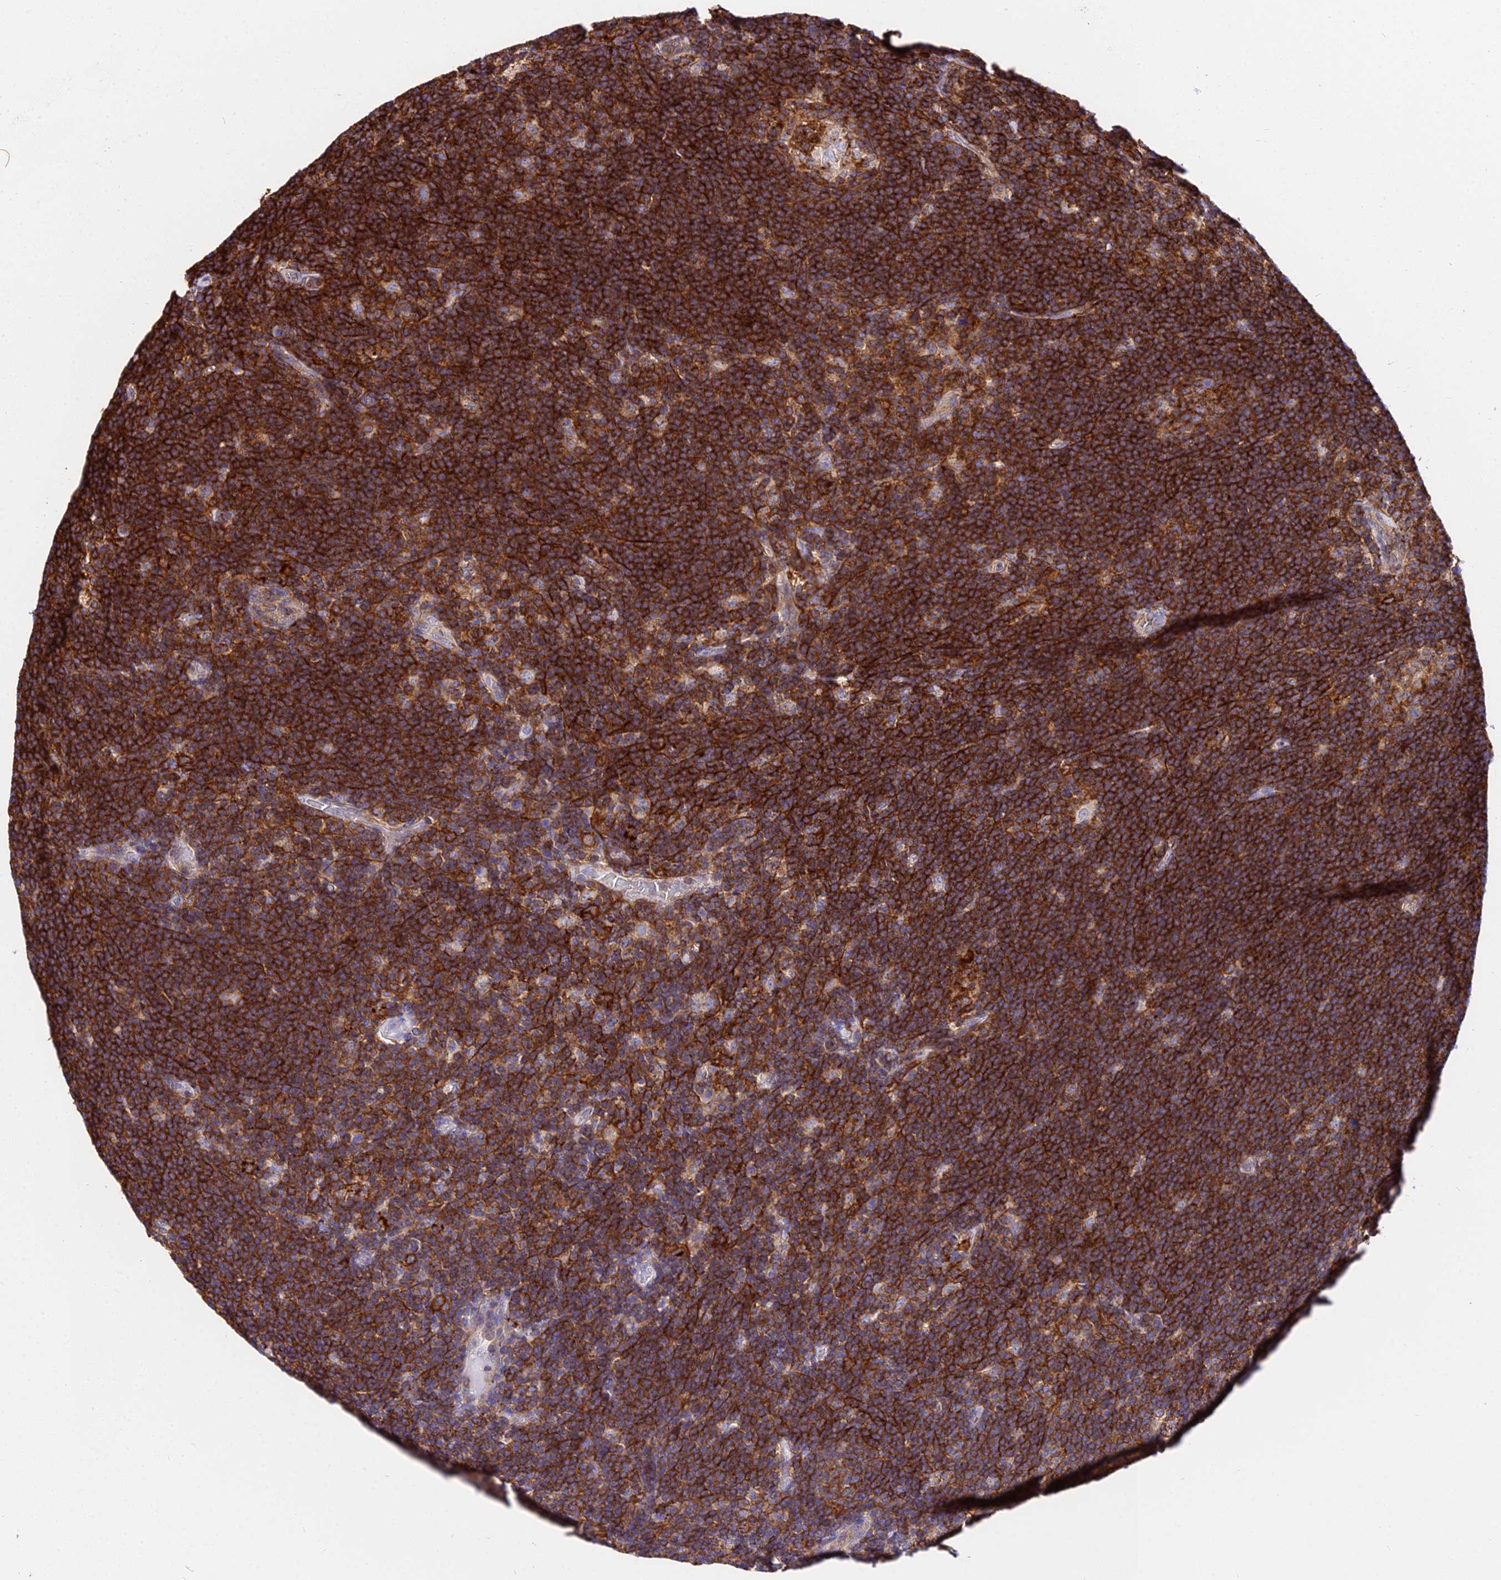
{"staining": {"intensity": "weak", "quantity": ">75%", "location": "cytoplasmic/membranous"}, "tissue": "lymphoma", "cell_type": "Tumor cells", "image_type": "cancer", "snomed": [{"axis": "morphology", "description": "Hodgkin's disease, NOS"}, {"axis": "topography", "description": "Lymph node"}], "caption": "The histopathology image reveals immunohistochemical staining of Hodgkin's disease. There is weak cytoplasmic/membranous staining is seen in about >75% of tumor cells.", "gene": "CSRP1", "patient": {"sex": "female", "age": 57}}